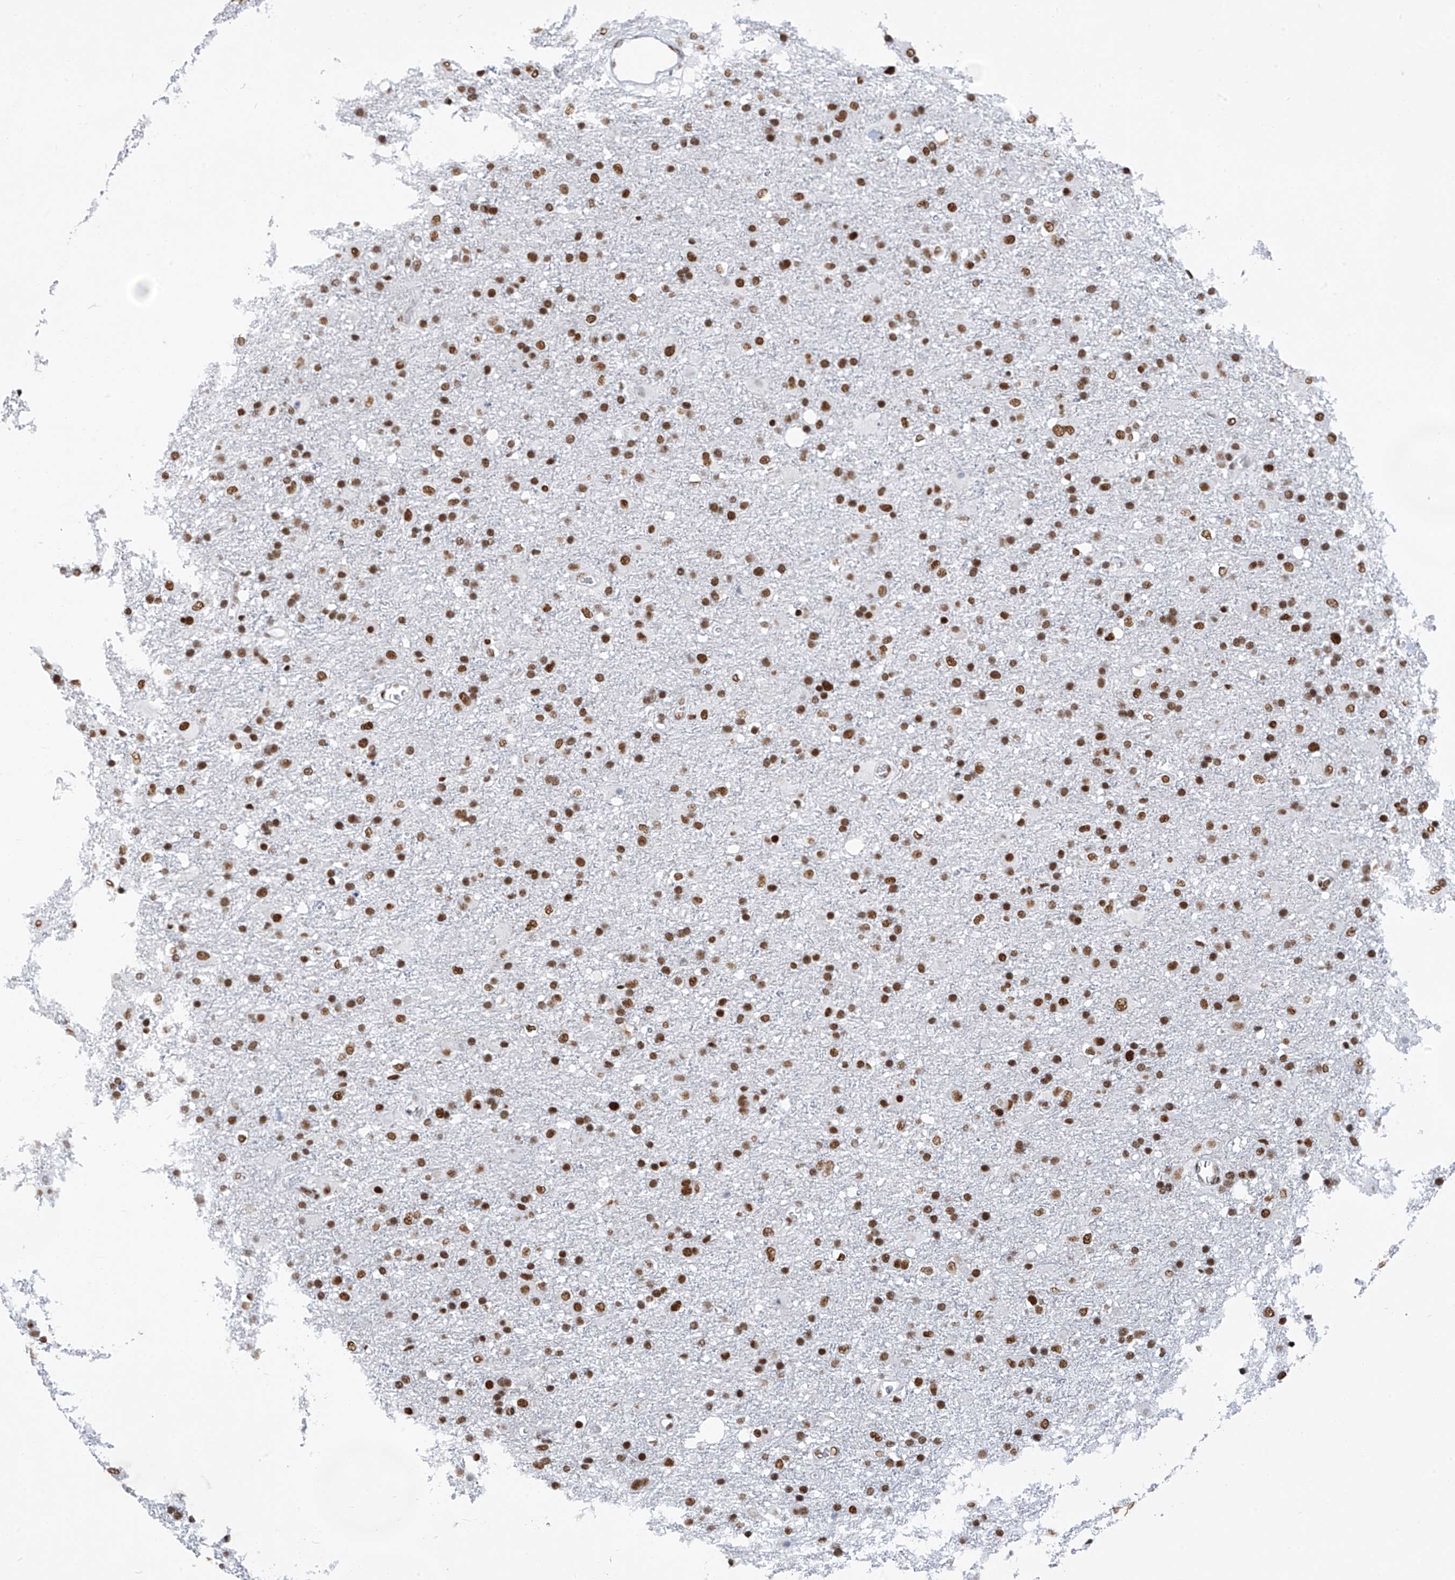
{"staining": {"intensity": "strong", "quantity": ">75%", "location": "nuclear"}, "tissue": "glioma", "cell_type": "Tumor cells", "image_type": "cancer", "snomed": [{"axis": "morphology", "description": "Glioma, malignant, Low grade"}, {"axis": "topography", "description": "Brain"}], "caption": "DAB immunohistochemical staining of human malignant low-grade glioma displays strong nuclear protein staining in approximately >75% of tumor cells.", "gene": "KHSRP", "patient": {"sex": "male", "age": 65}}